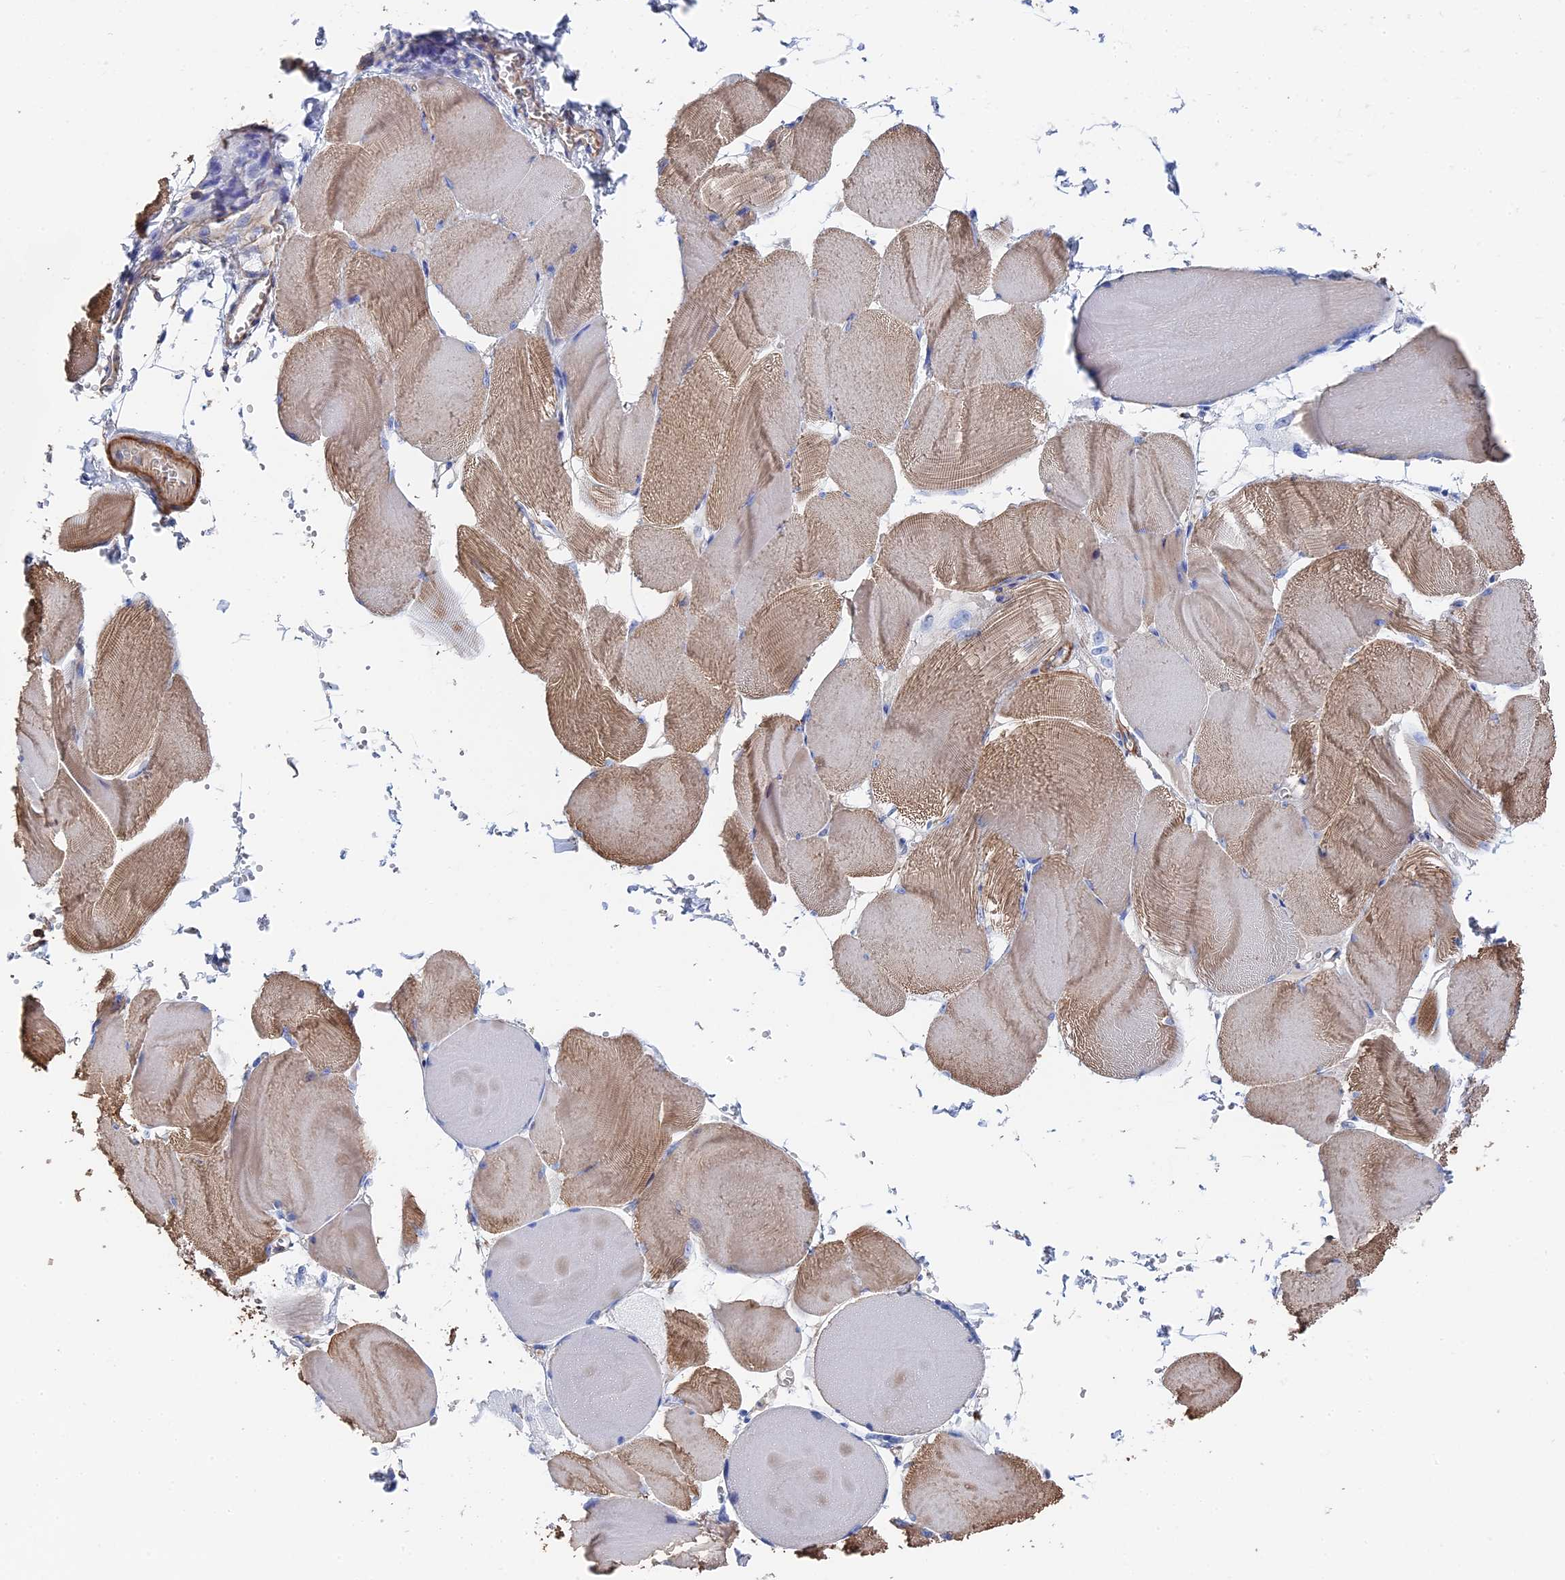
{"staining": {"intensity": "moderate", "quantity": ">75%", "location": "cytoplasmic/membranous"}, "tissue": "skeletal muscle", "cell_type": "Myocytes", "image_type": "normal", "snomed": [{"axis": "morphology", "description": "Normal tissue, NOS"}, {"axis": "morphology", "description": "Basal cell carcinoma"}, {"axis": "topography", "description": "Skeletal muscle"}], "caption": "Immunohistochemical staining of benign skeletal muscle displays >75% levels of moderate cytoplasmic/membranous protein positivity in about >75% of myocytes.", "gene": "STRA6", "patient": {"sex": "female", "age": 64}}